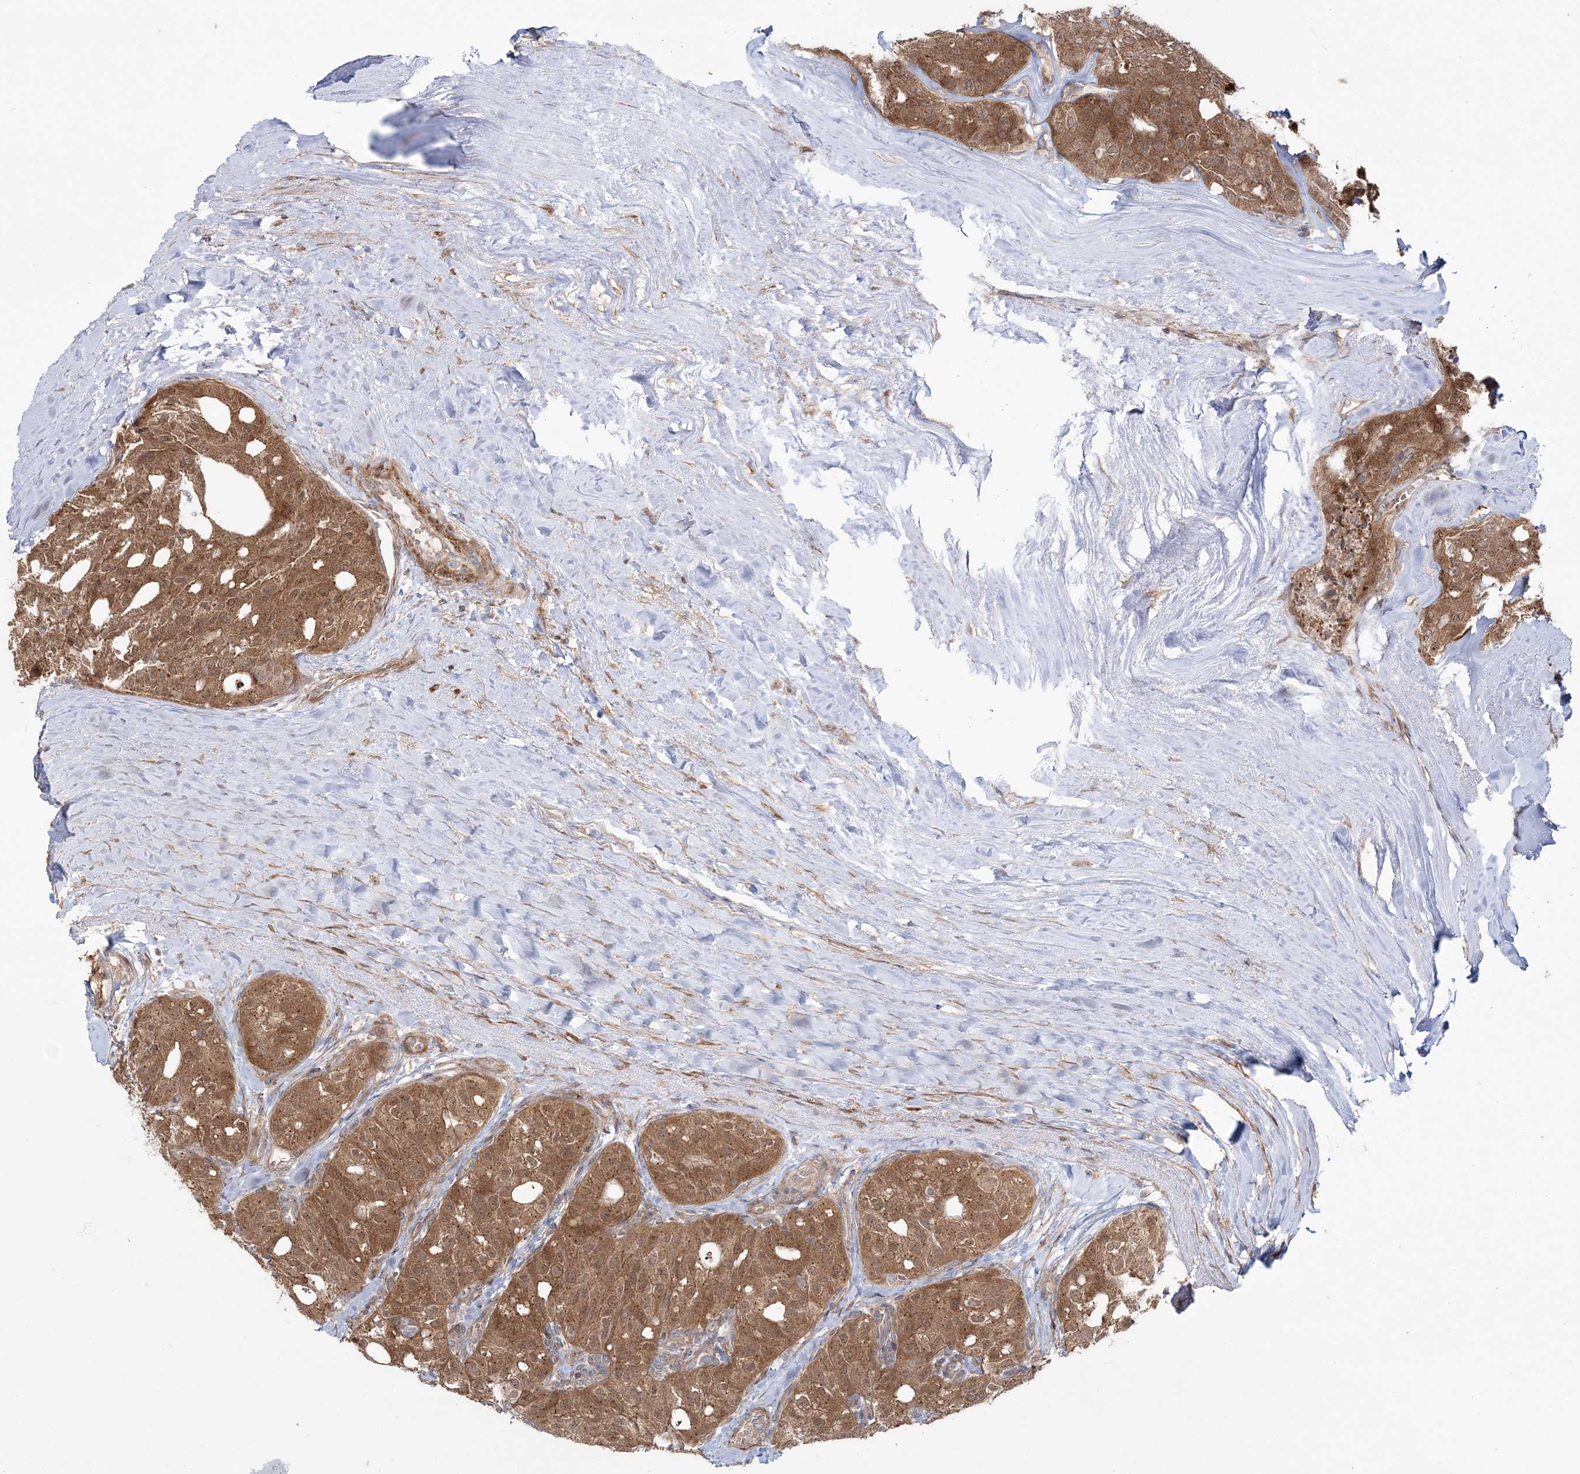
{"staining": {"intensity": "moderate", "quantity": ">75%", "location": "cytoplasmic/membranous,nuclear"}, "tissue": "thyroid cancer", "cell_type": "Tumor cells", "image_type": "cancer", "snomed": [{"axis": "morphology", "description": "Follicular adenoma carcinoma, NOS"}, {"axis": "topography", "description": "Thyroid gland"}], "caption": "Follicular adenoma carcinoma (thyroid) stained with a protein marker shows moderate staining in tumor cells.", "gene": "MOCS2", "patient": {"sex": "male", "age": 75}}